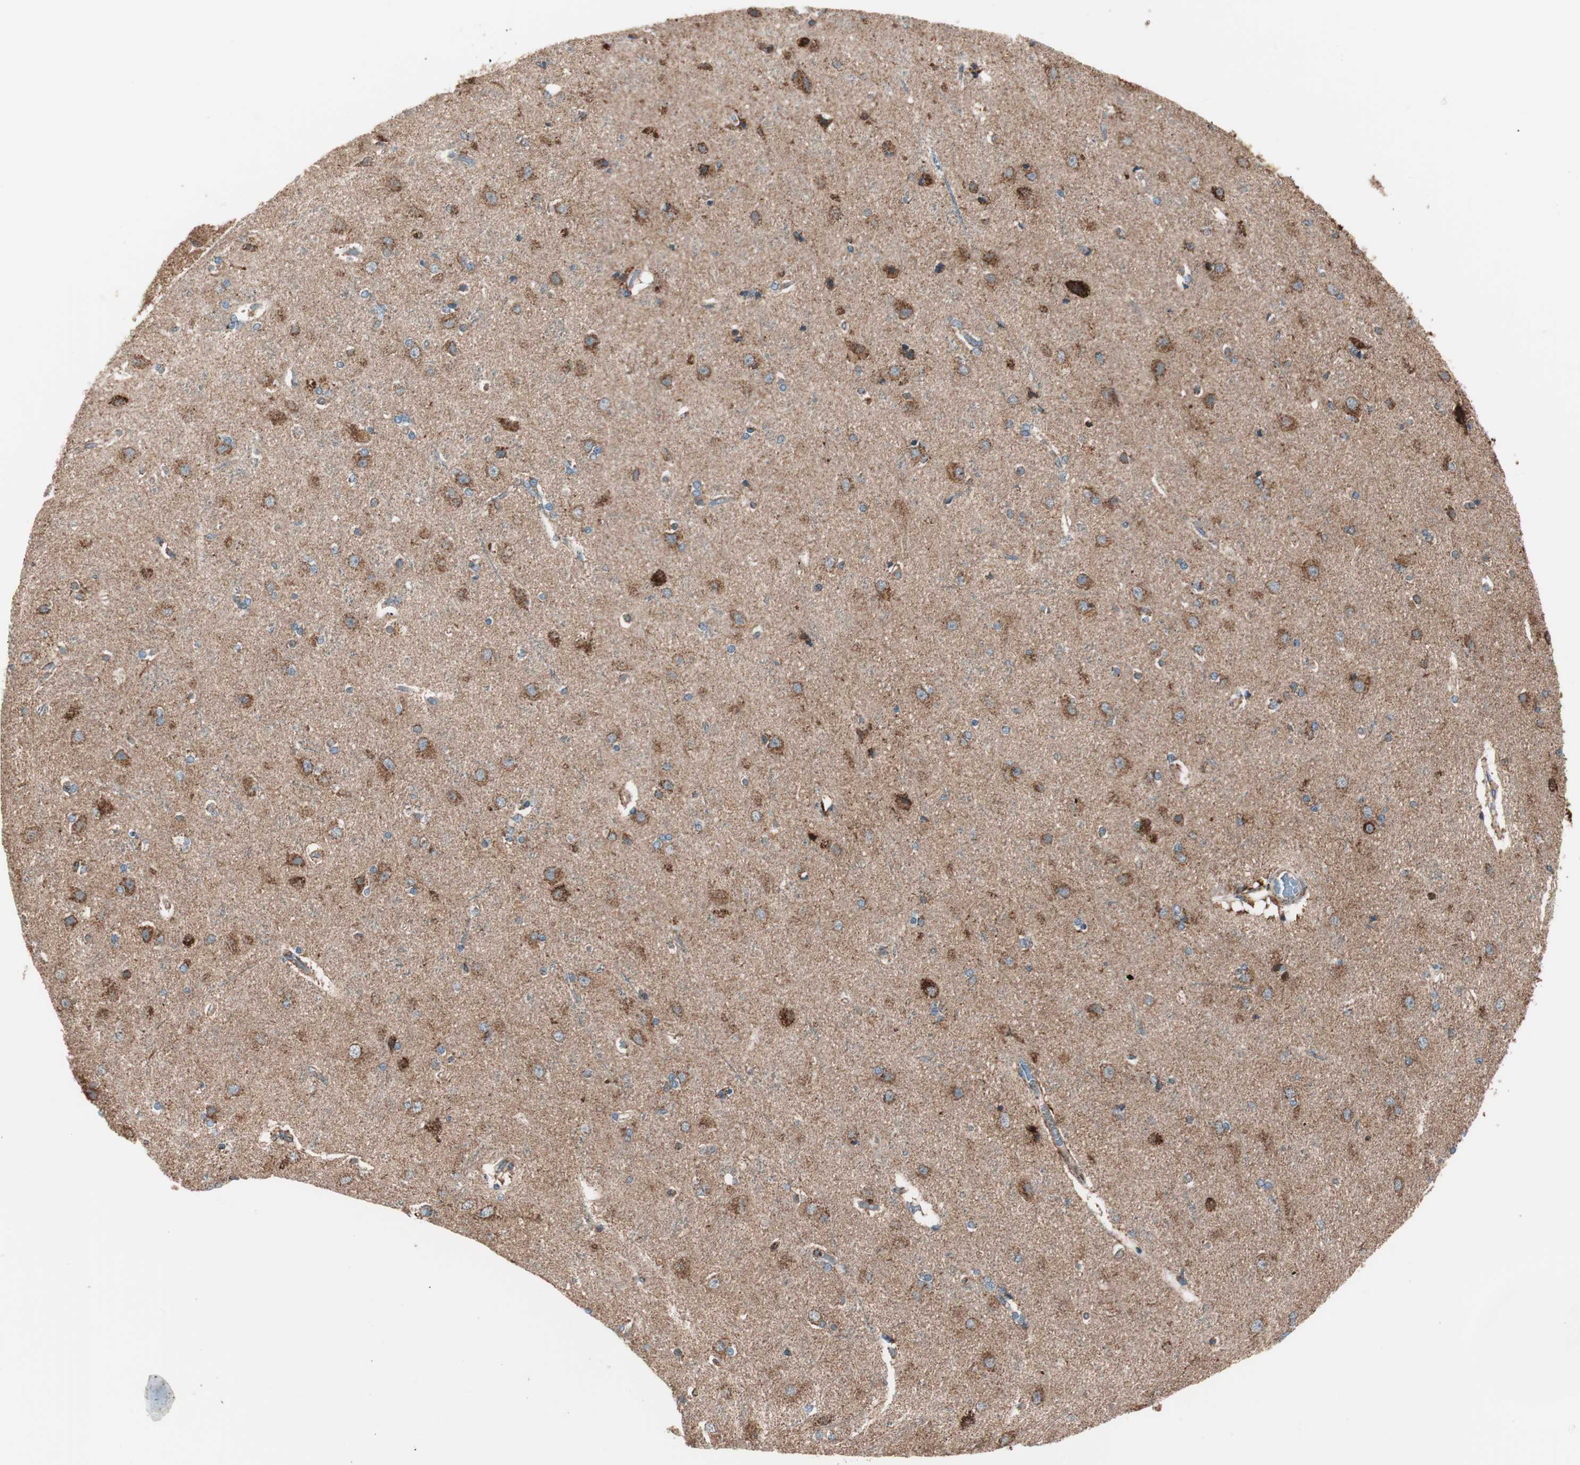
{"staining": {"intensity": "weak", "quantity": "<25%", "location": "cytoplasmic/membranous"}, "tissue": "cerebral cortex", "cell_type": "Endothelial cells", "image_type": "normal", "snomed": [{"axis": "morphology", "description": "Normal tissue, NOS"}, {"axis": "topography", "description": "Cerebral cortex"}], "caption": "A high-resolution image shows immunohistochemistry (IHC) staining of normal cerebral cortex, which displays no significant positivity in endothelial cells. The staining was performed using DAB to visualize the protein expression in brown, while the nuclei were stained in blue with hematoxylin (Magnification: 20x).", "gene": "TOMM22", "patient": {"sex": "female", "age": 54}}